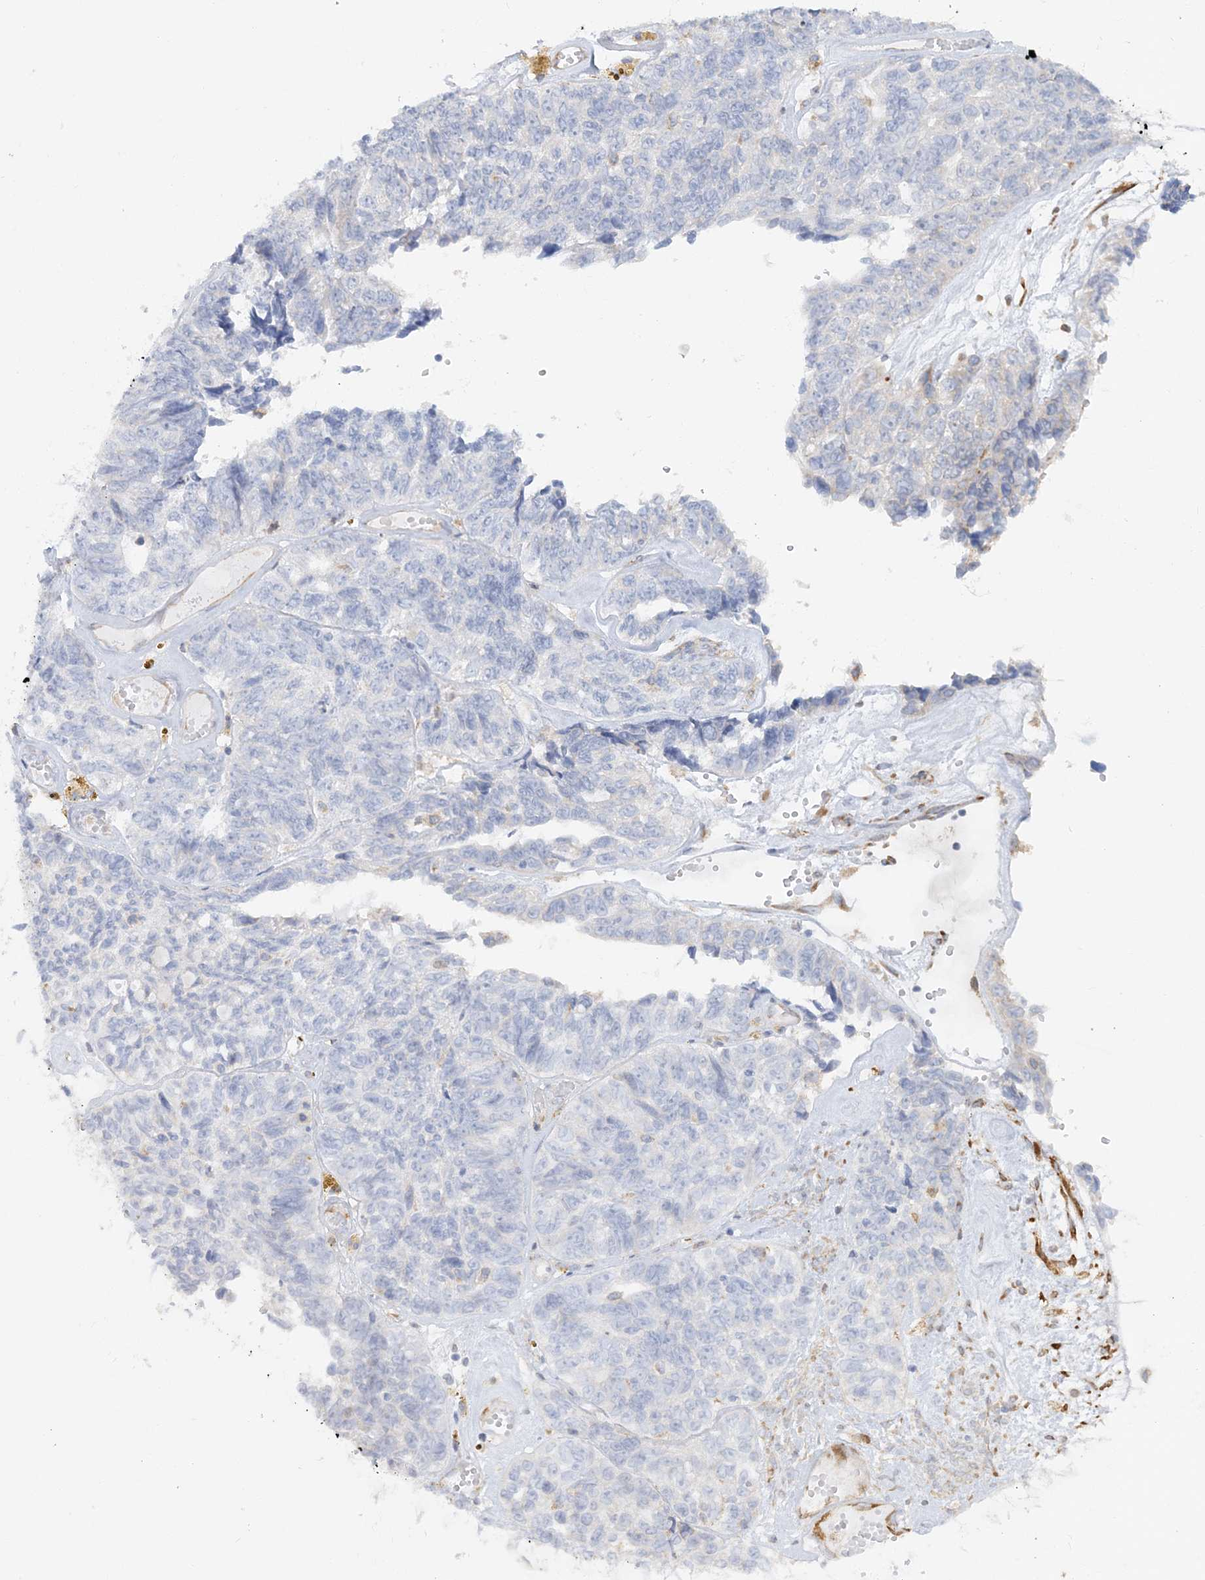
{"staining": {"intensity": "negative", "quantity": "none", "location": "none"}, "tissue": "ovarian cancer", "cell_type": "Tumor cells", "image_type": "cancer", "snomed": [{"axis": "morphology", "description": "Cystadenocarcinoma, serous, NOS"}, {"axis": "topography", "description": "Ovary"}], "caption": "Tumor cells are negative for protein expression in human ovarian cancer.", "gene": "TBC1D5", "patient": {"sex": "female", "age": 79}}